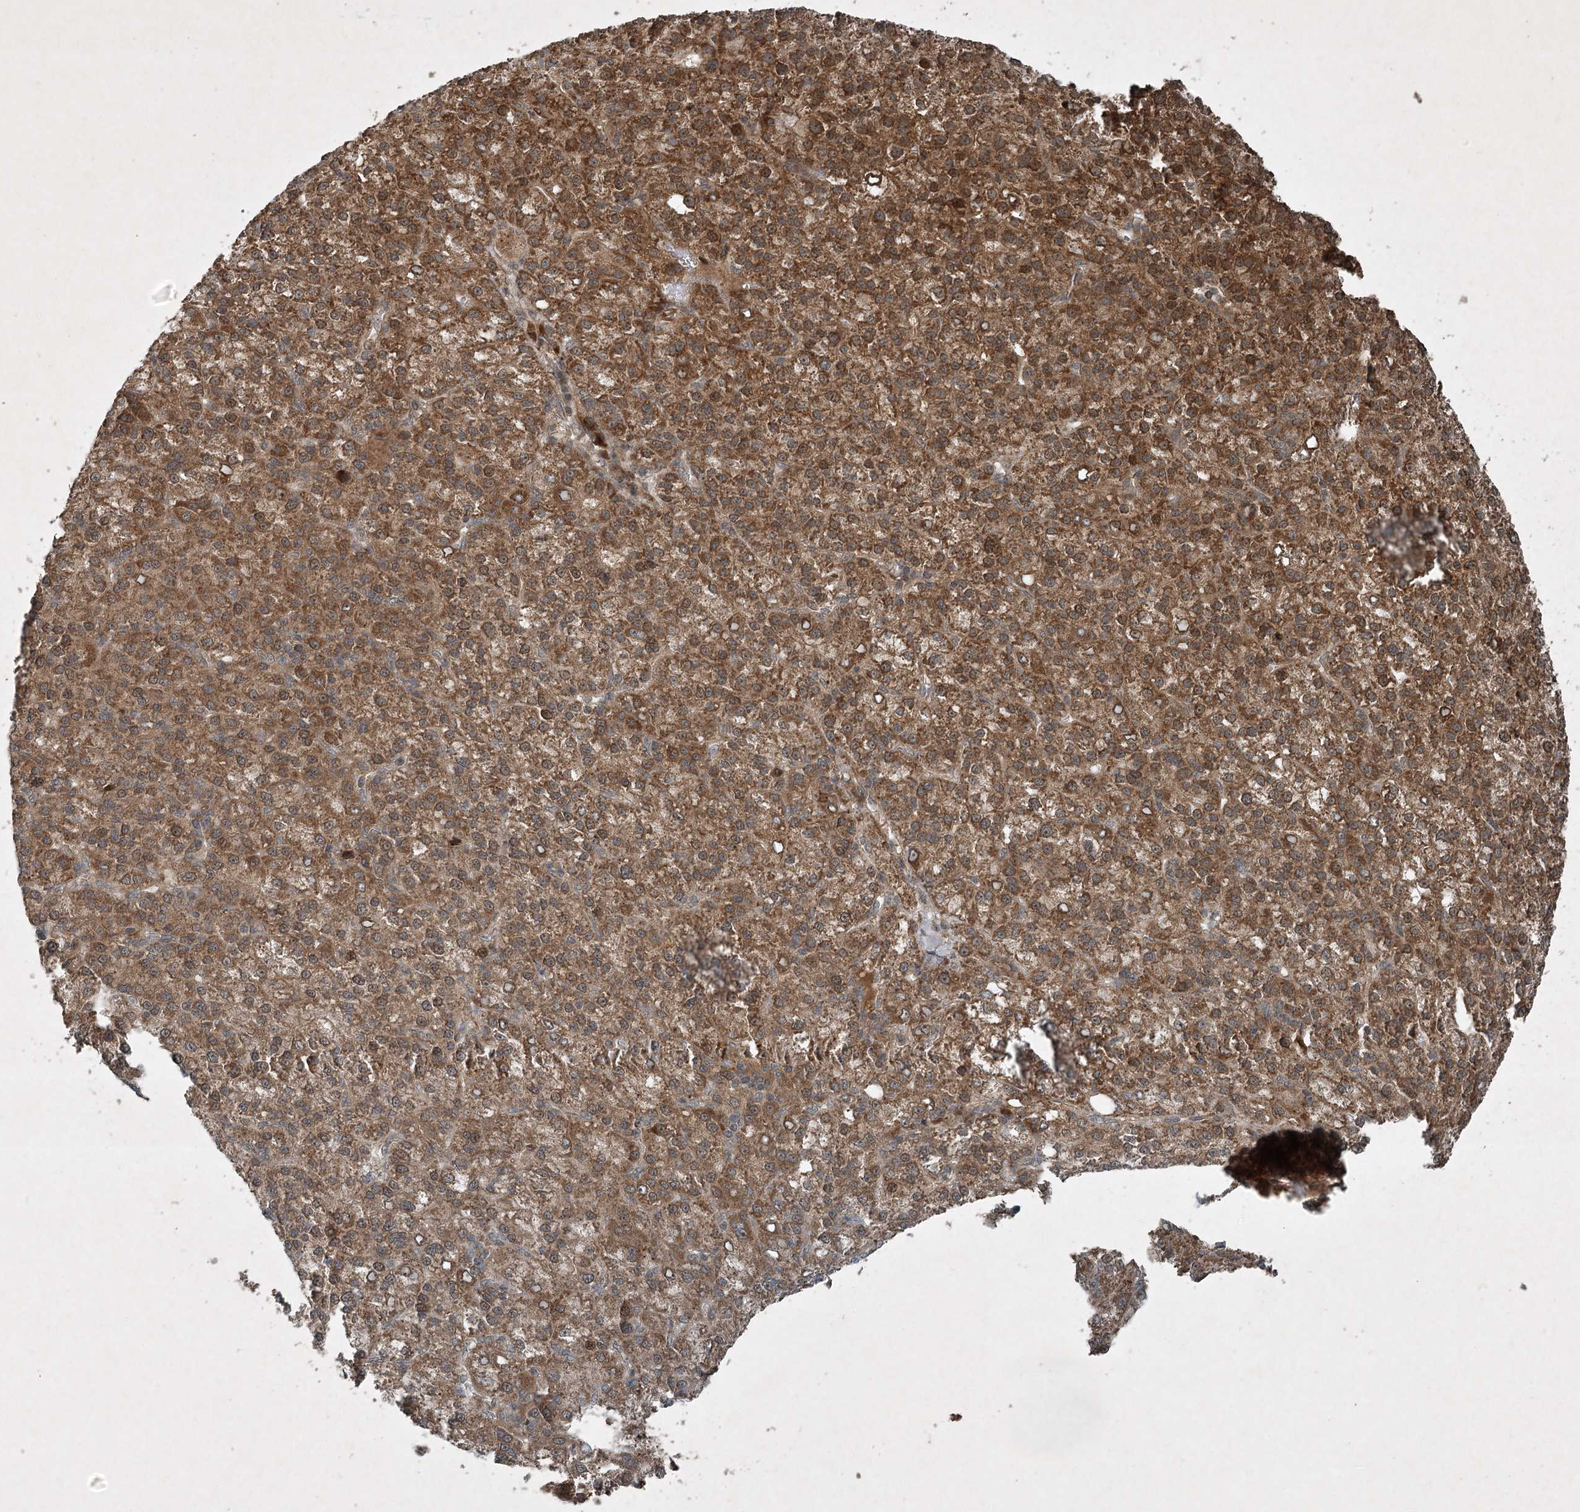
{"staining": {"intensity": "moderate", "quantity": ">75%", "location": "cytoplasmic/membranous"}, "tissue": "liver cancer", "cell_type": "Tumor cells", "image_type": "cancer", "snomed": [{"axis": "morphology", "description": "Carcinoma, Hepatocellular, NOS"}, {"axis": "topography", "description": "Liver"}], "caption": "An image of human liver cancer stained for a protein reveals moderate cytoplasmic/membranous brown staining in tumor cells.", "gene": "UNC93A", "patient": {"sex": "female", "age": 58}}